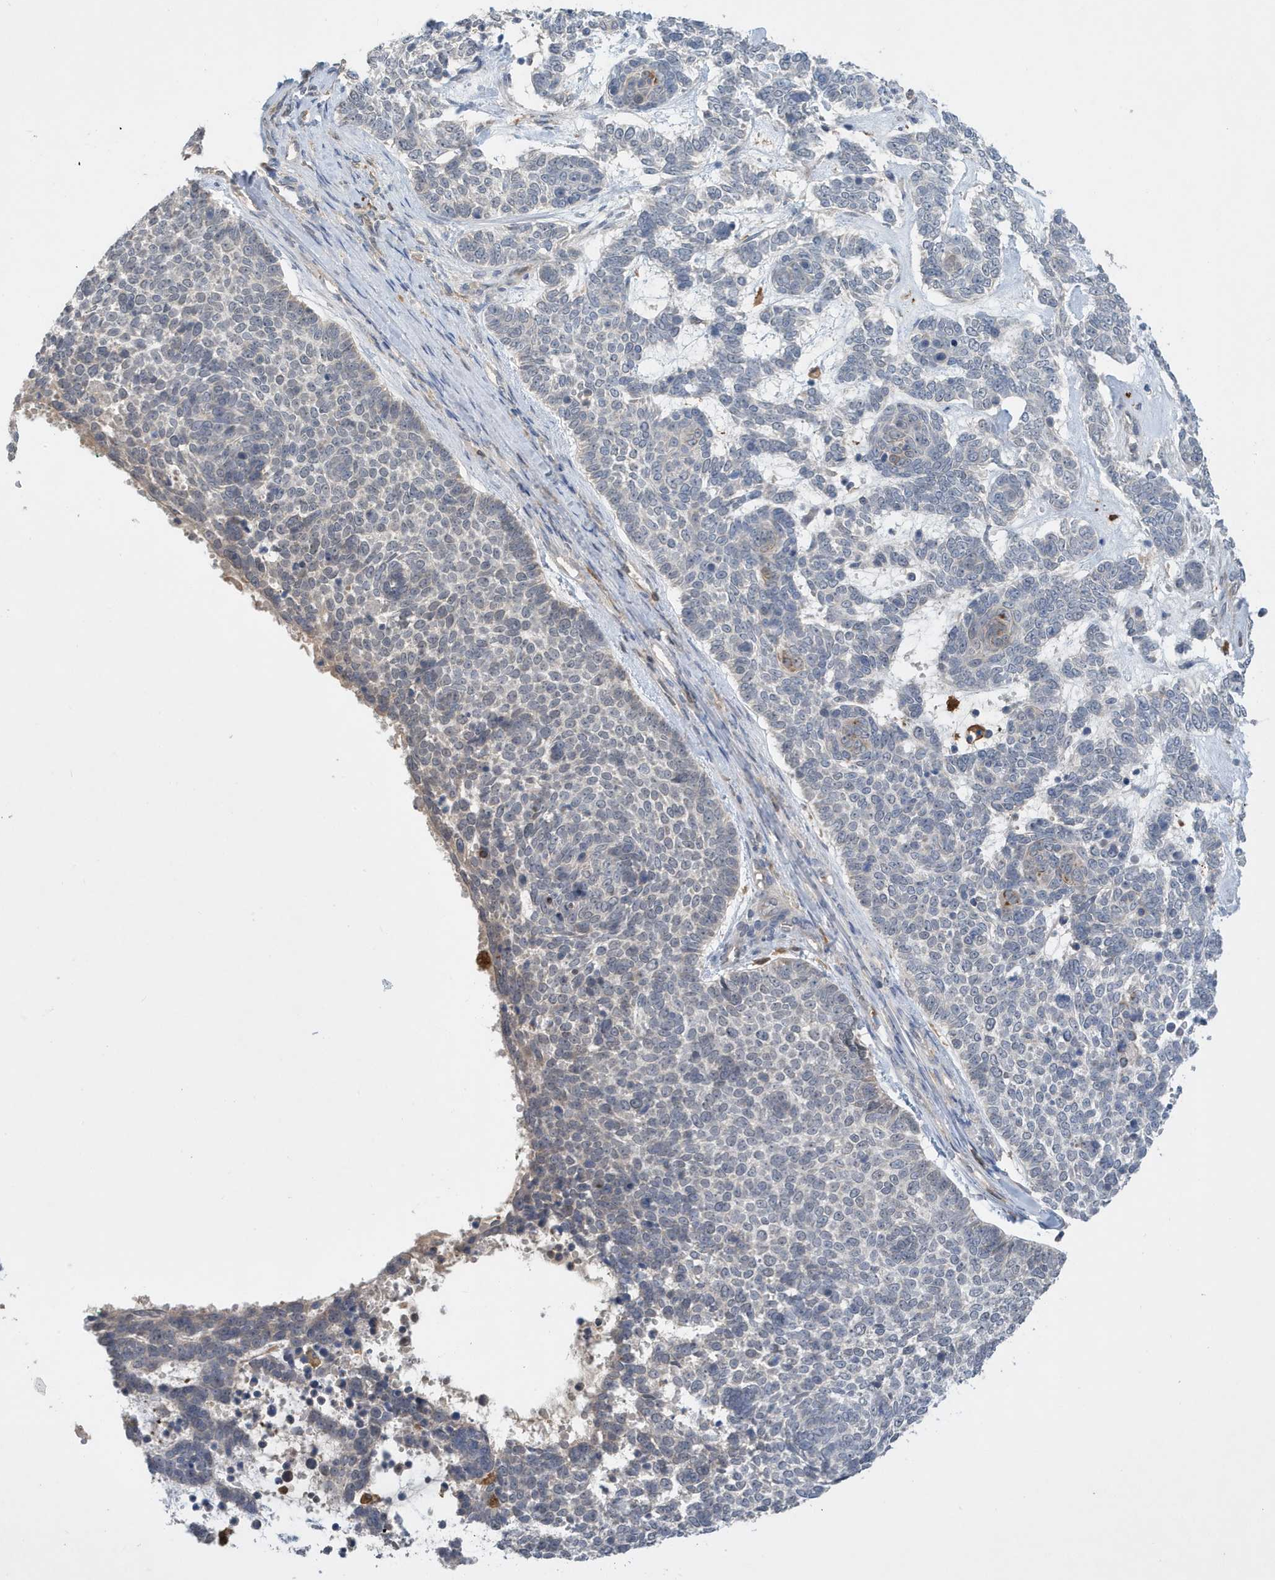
{"staining": {"intensity": "negative", "quantity": "none", "location": "none"}, "tissue": "skin cancer", "cell_type": "Tumor cells", "image_type": "cancer", "snomed": [{"axis": "morphology", "description": "Basal cell carcinoma"}, {"axis": "topography", "description": "Skin"}], "caption": "IHC micrograph of neoplastic tissue: human skin cancer (basal cell carcinoma) stained with DAB (3,3'-diaminobenzidine) shows no significant protein positivity in tumor cells.", "gene": "NSUN3", "patient": {"sex": "female", "age": 81}}